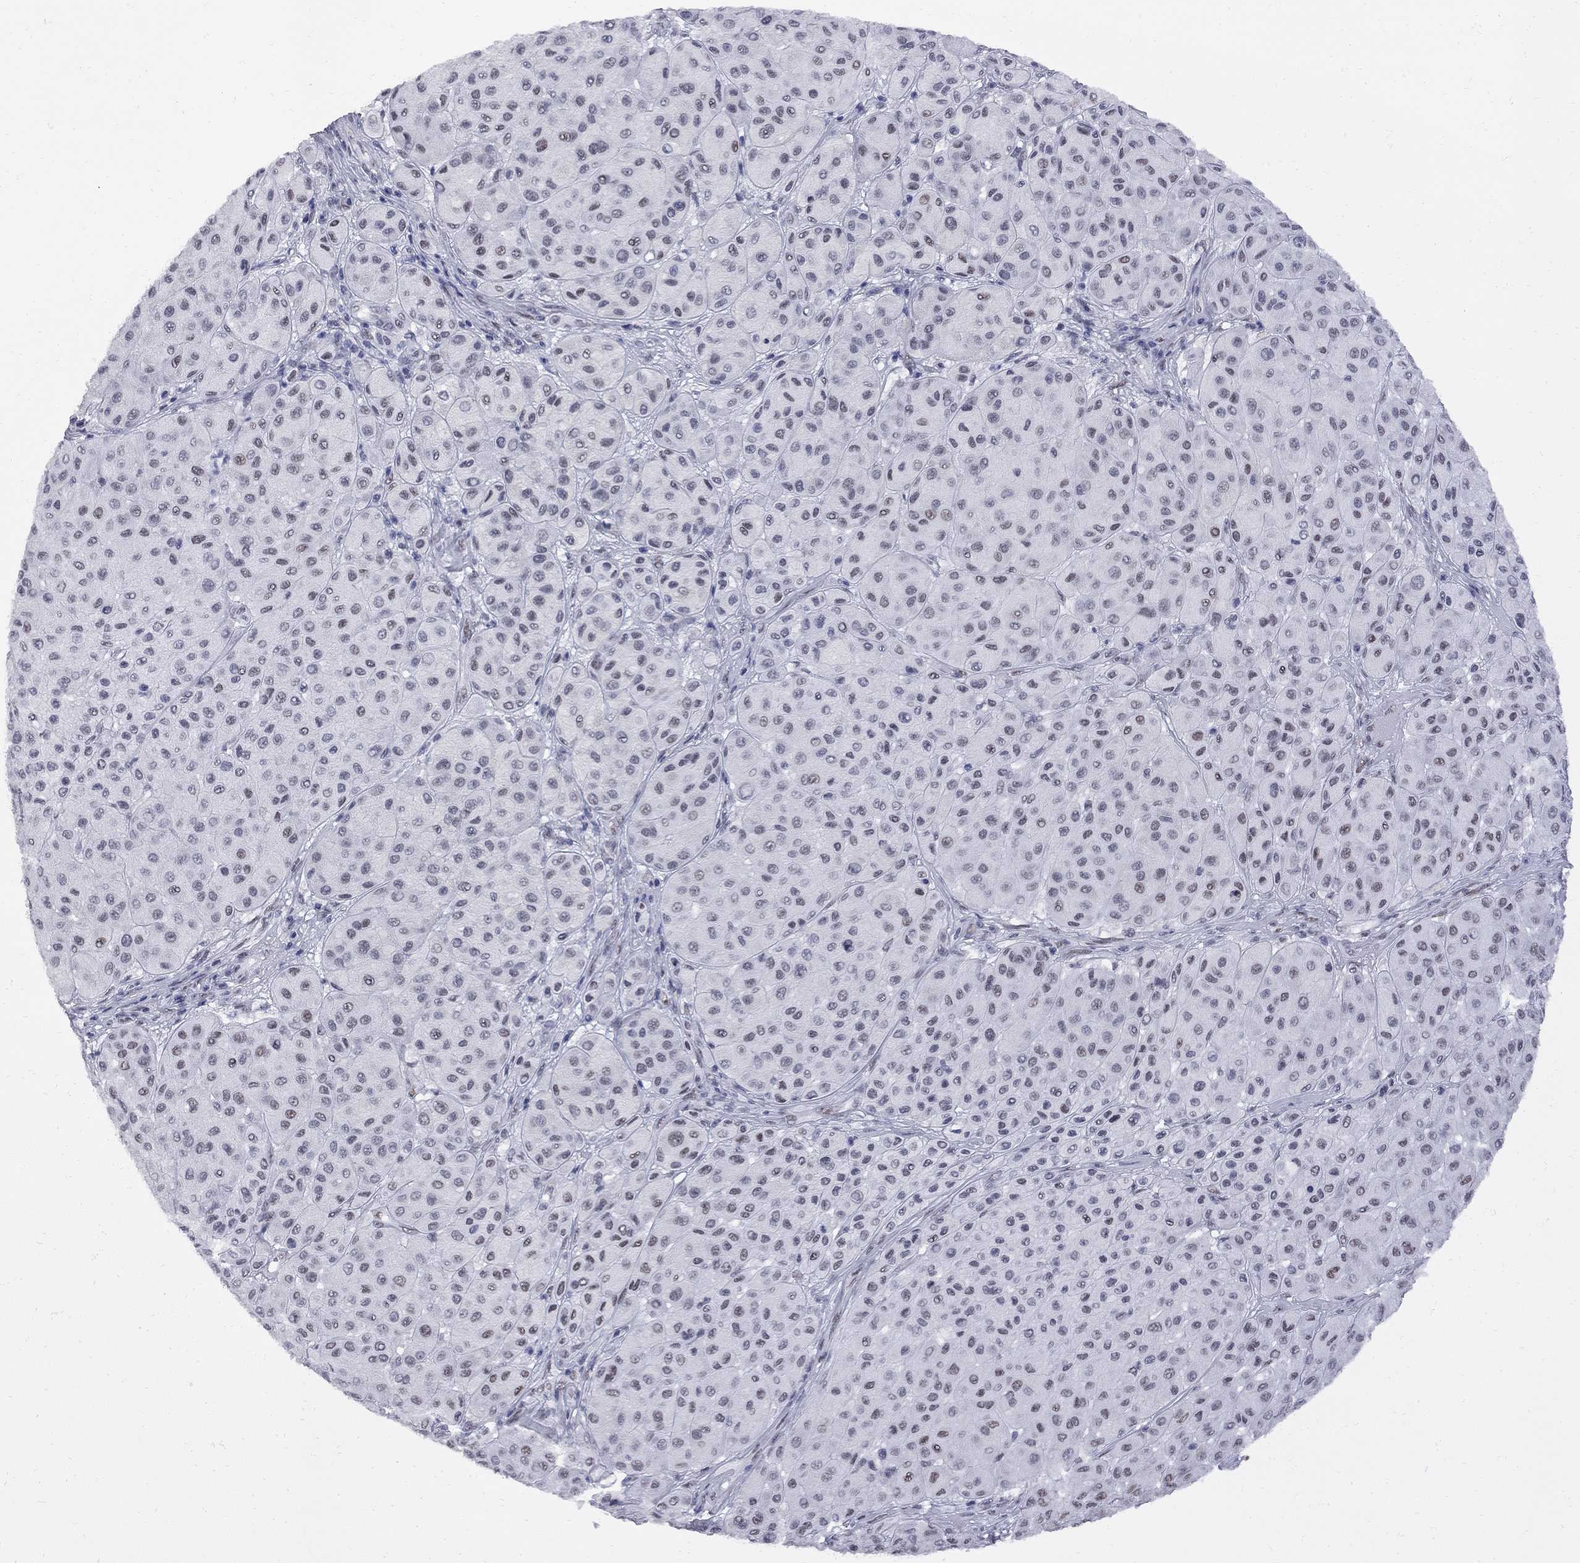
{"staining": {"intensity": "weak", "quantity": "<25%", "location": "nuclear"}, "tissue": "melanoma", "cell_type": "Tumor cells", "image_type": "cancer", "snomed": [{"axis": "morphology", "description": "Malignant melanoma, Metastatic site"}, {"axis": "topography", "description": "Smooth muscle"}], "caption": "Immunohistochemistry (IHC) photomicrograph of malignant melanoma (metastatic site) stained for a protein (brown), which displays no expression in tumor cells.", "gene": "ZBTB47", "patient": {"sex": "male", "age": 41}}